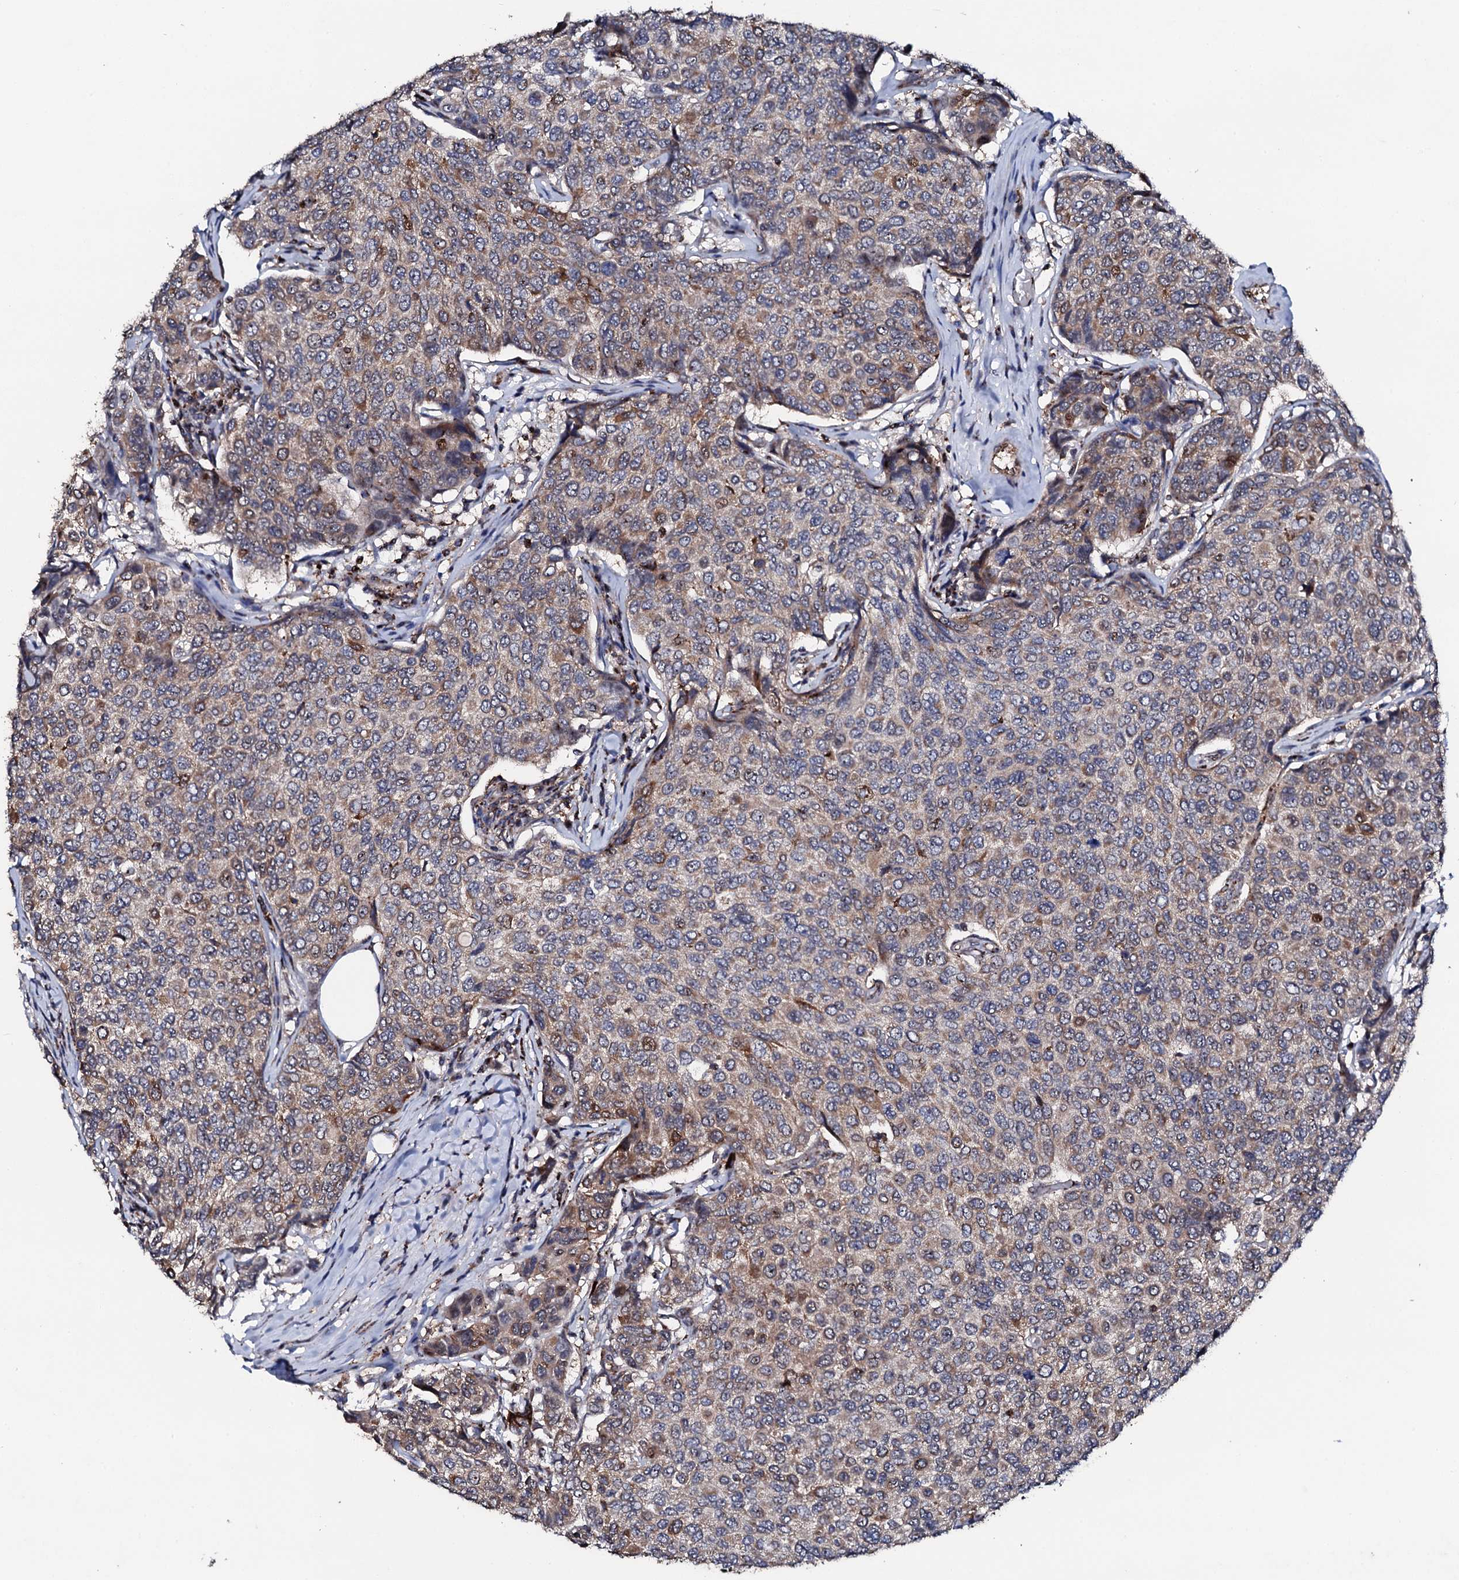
{"staining": {"intensity": "moderate", "quantity": "<25%", "location": "cytoplasmic/membranous"}, "tissue": "breast cancer", "cell_type": "Tumor cells", "image_type": "cancer", "snomed": [{"axis": "morphology", "description": "Duct carcinoma"}, {"axis": "topography", "description": "Breast"}], "caption": "Breast cancer stained for a protein (brown) reveals moderate cytoplasmic/membranous positive expression in approximately <25% of tumor cells.", "gene": "GTPBP4", "patient": {"sex": "female", "age": 55}}